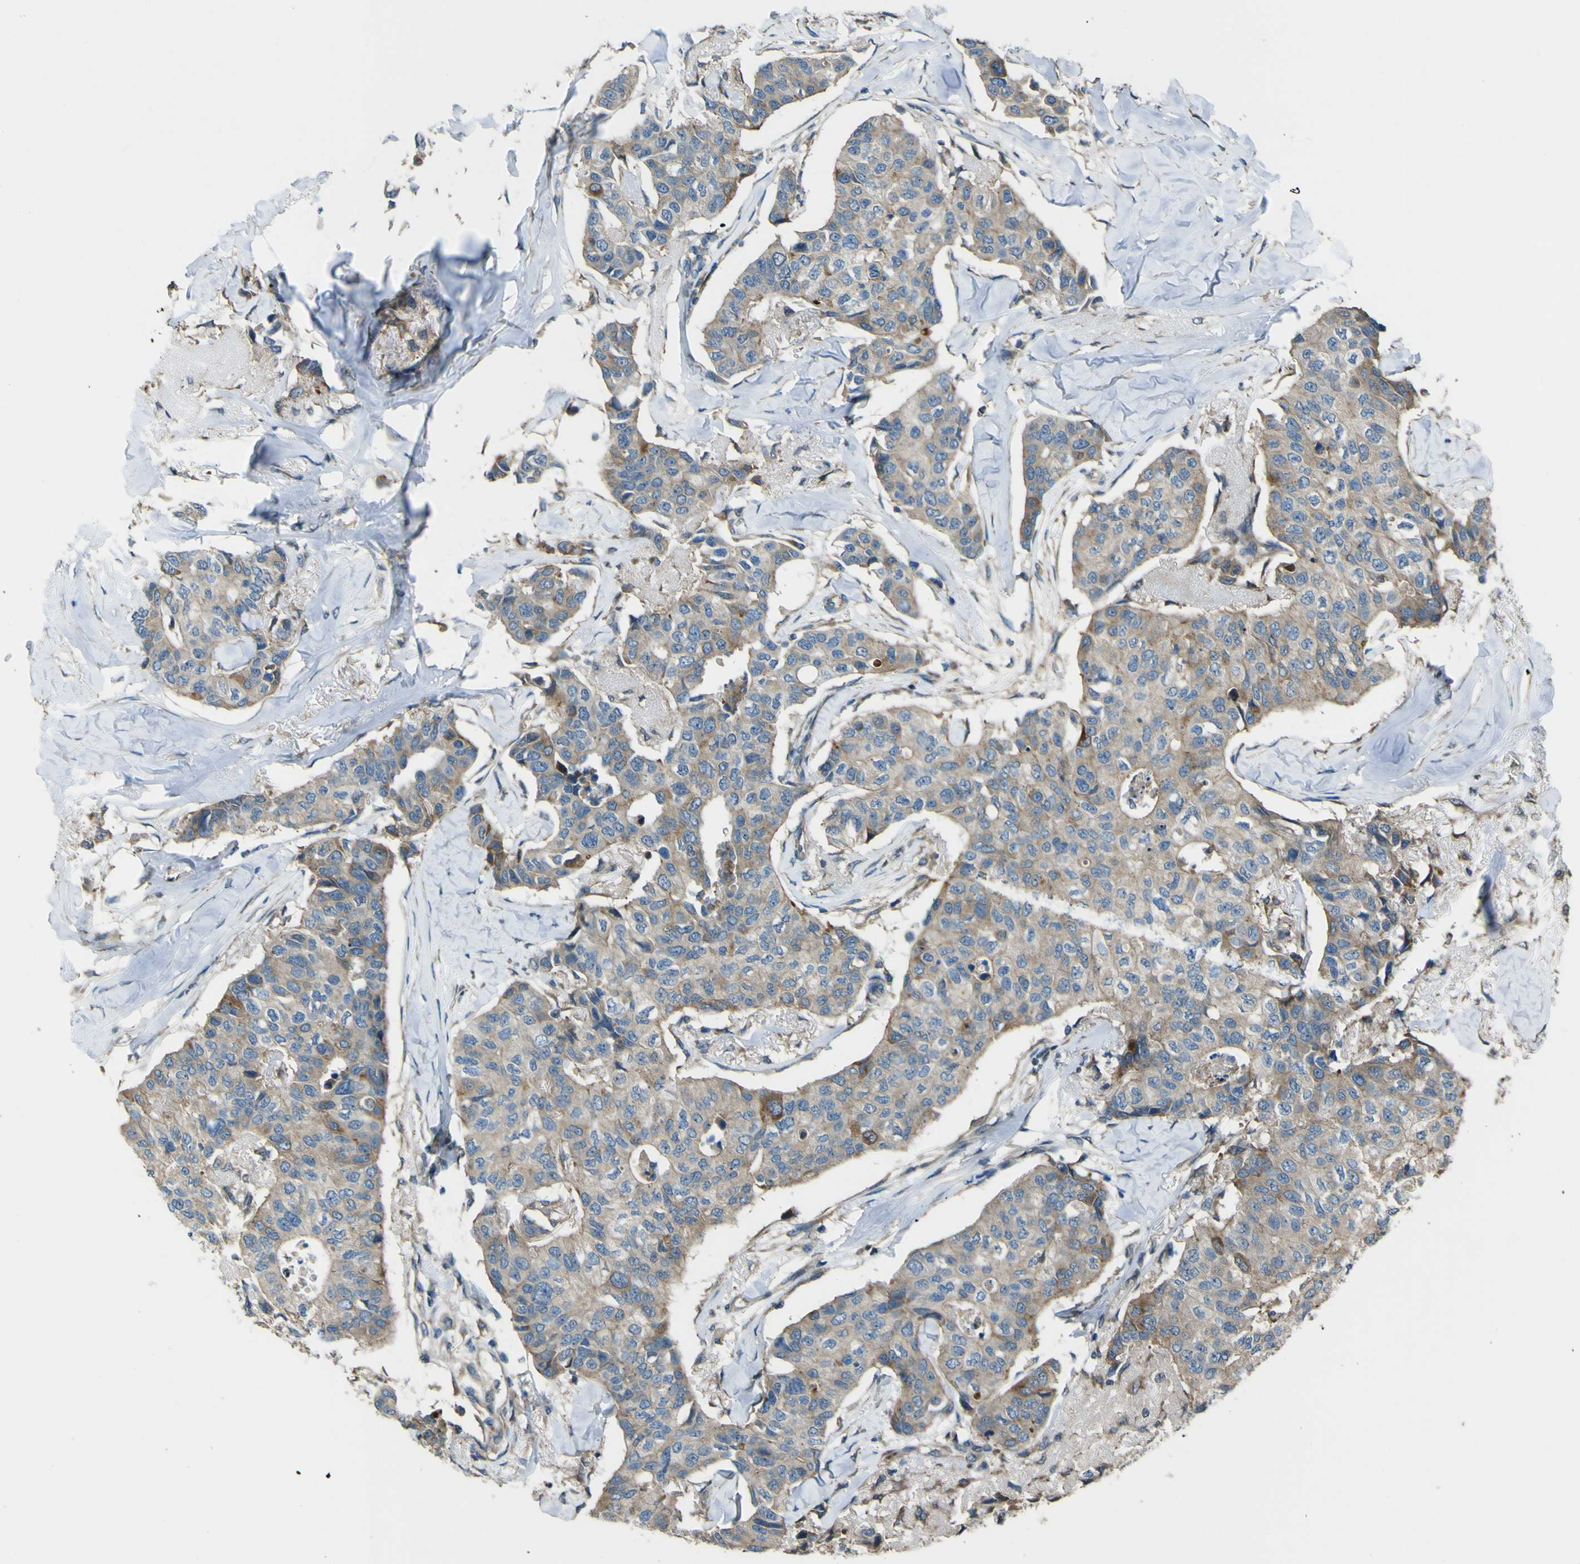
{"staining": {"intensity": "moderate", "quantity": "25%-75%", "location": "cytoplasmic/membranous"}, "tissue": "breast cancer", "cell_type": "Tumor cells", "image_type": "cancer", "snomed": [{"axis": "morphology", "description": "Duct carcinoma"}, {"axis": "topography", "description": "Breast"}], "caption": "Human breast cancer (infiltrating ductal carcinoma) stained for a protein (brown) demonstrates moderate cytoplasmic/membranous positive expression in about 25%-75% of tumor cells.", "gene": "NAALADL2", "patient": {"sex": "female", "age": 80}}